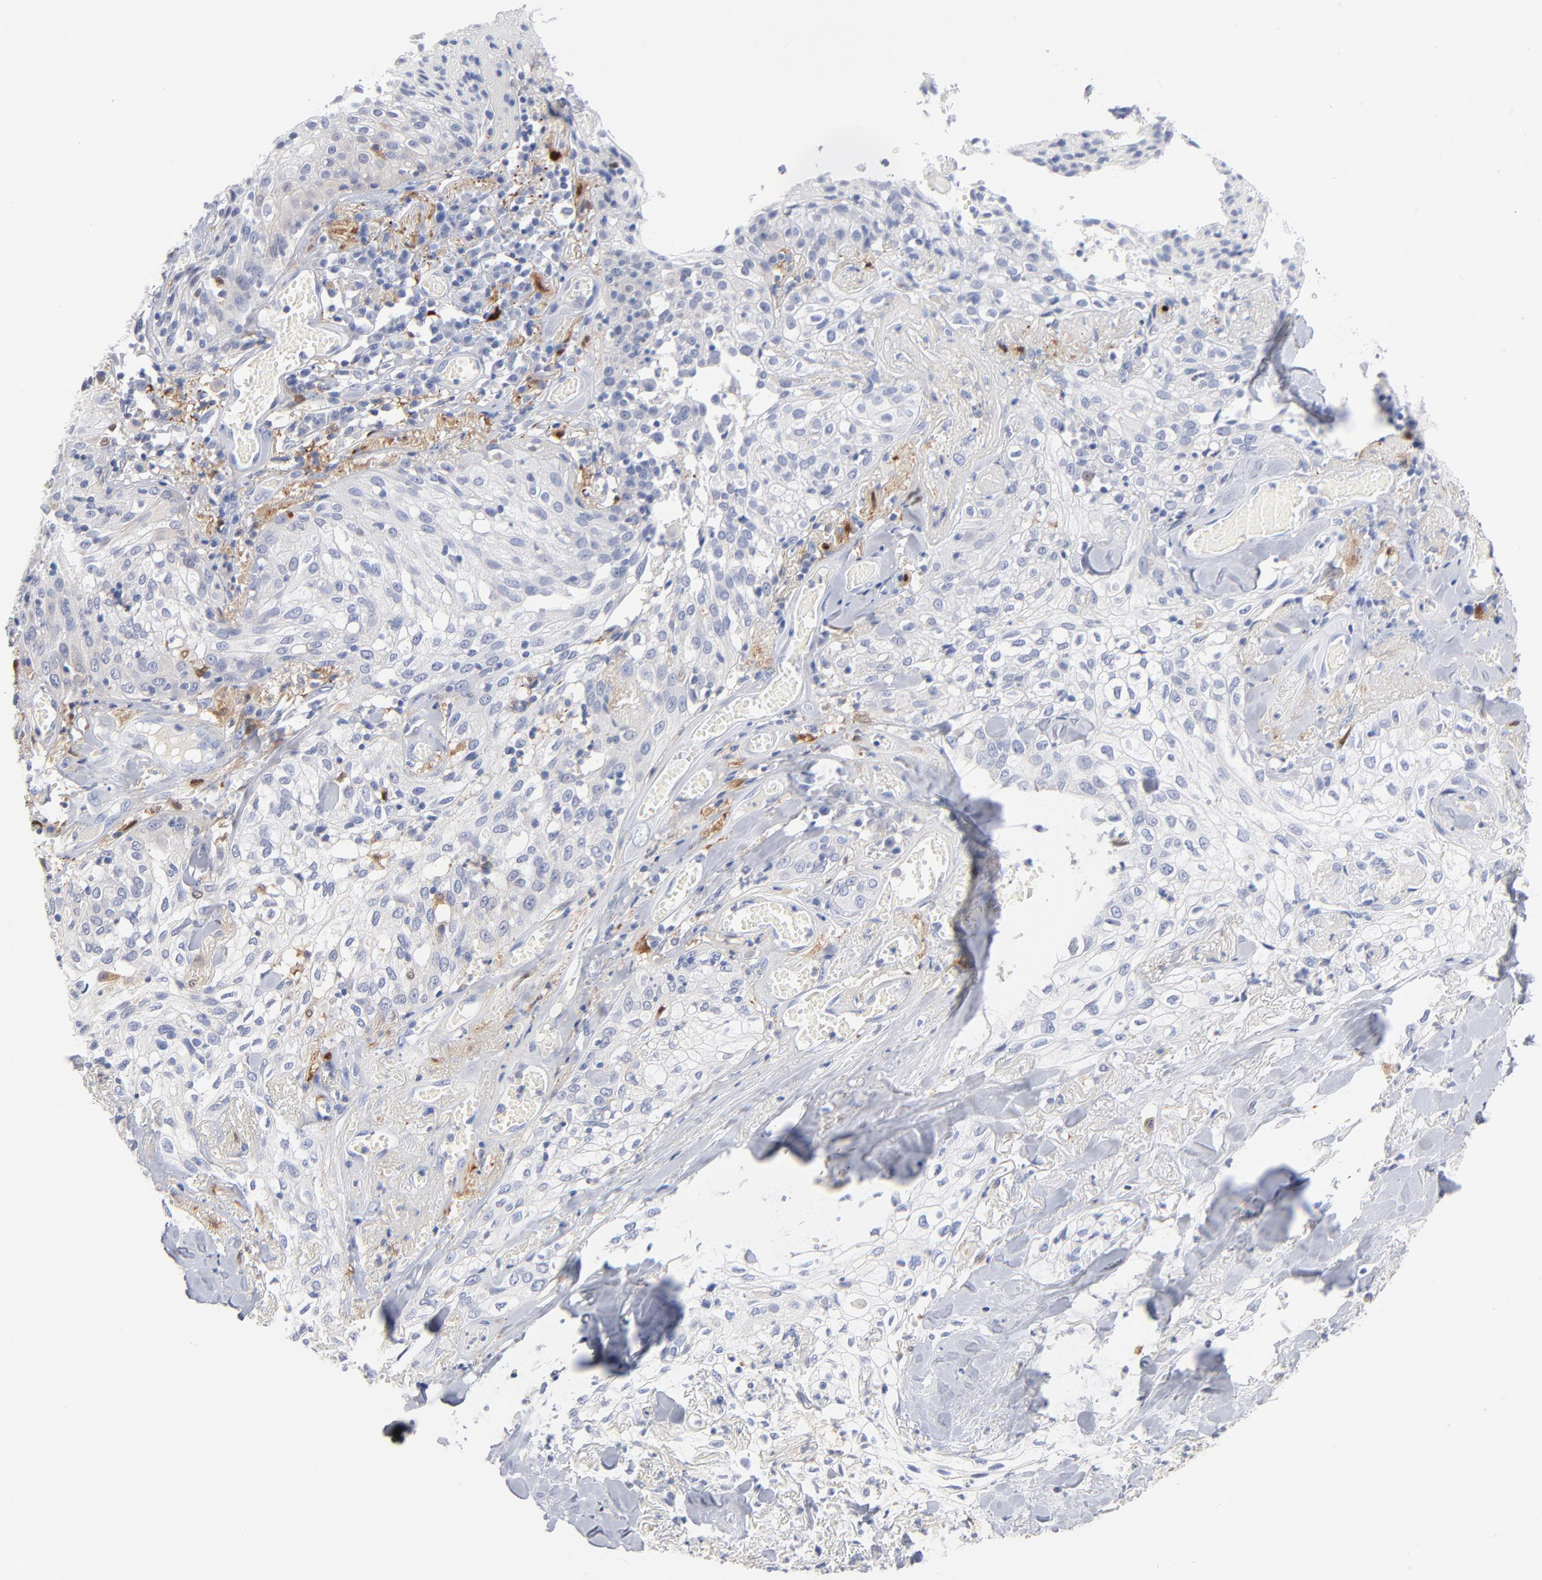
{"staining": {"intensity": "negative", "quantity": "none", "location": "none"}, "tissue": "skin cancer", "cell_type": "Tumor cells", "image_type": "cancer", "snomed": [{"axis": "morphology", "description": "Squamous cell carcinoma, NOS"}, {"axis": "topography", "description": "Skin"}], "caption": "Immunohistochemical staining of skin squamous cell carcinoma reveals no significant positivity in tumor cells. (Stains: DAB (3,3'-diaminobenzidine) immunohistochemistry with hematoxylin counter stain, Microscopy: brightfield microscopy at high magnification).", "gene": "IFIT2", "patient": {"sex": "male", "age": 65}}